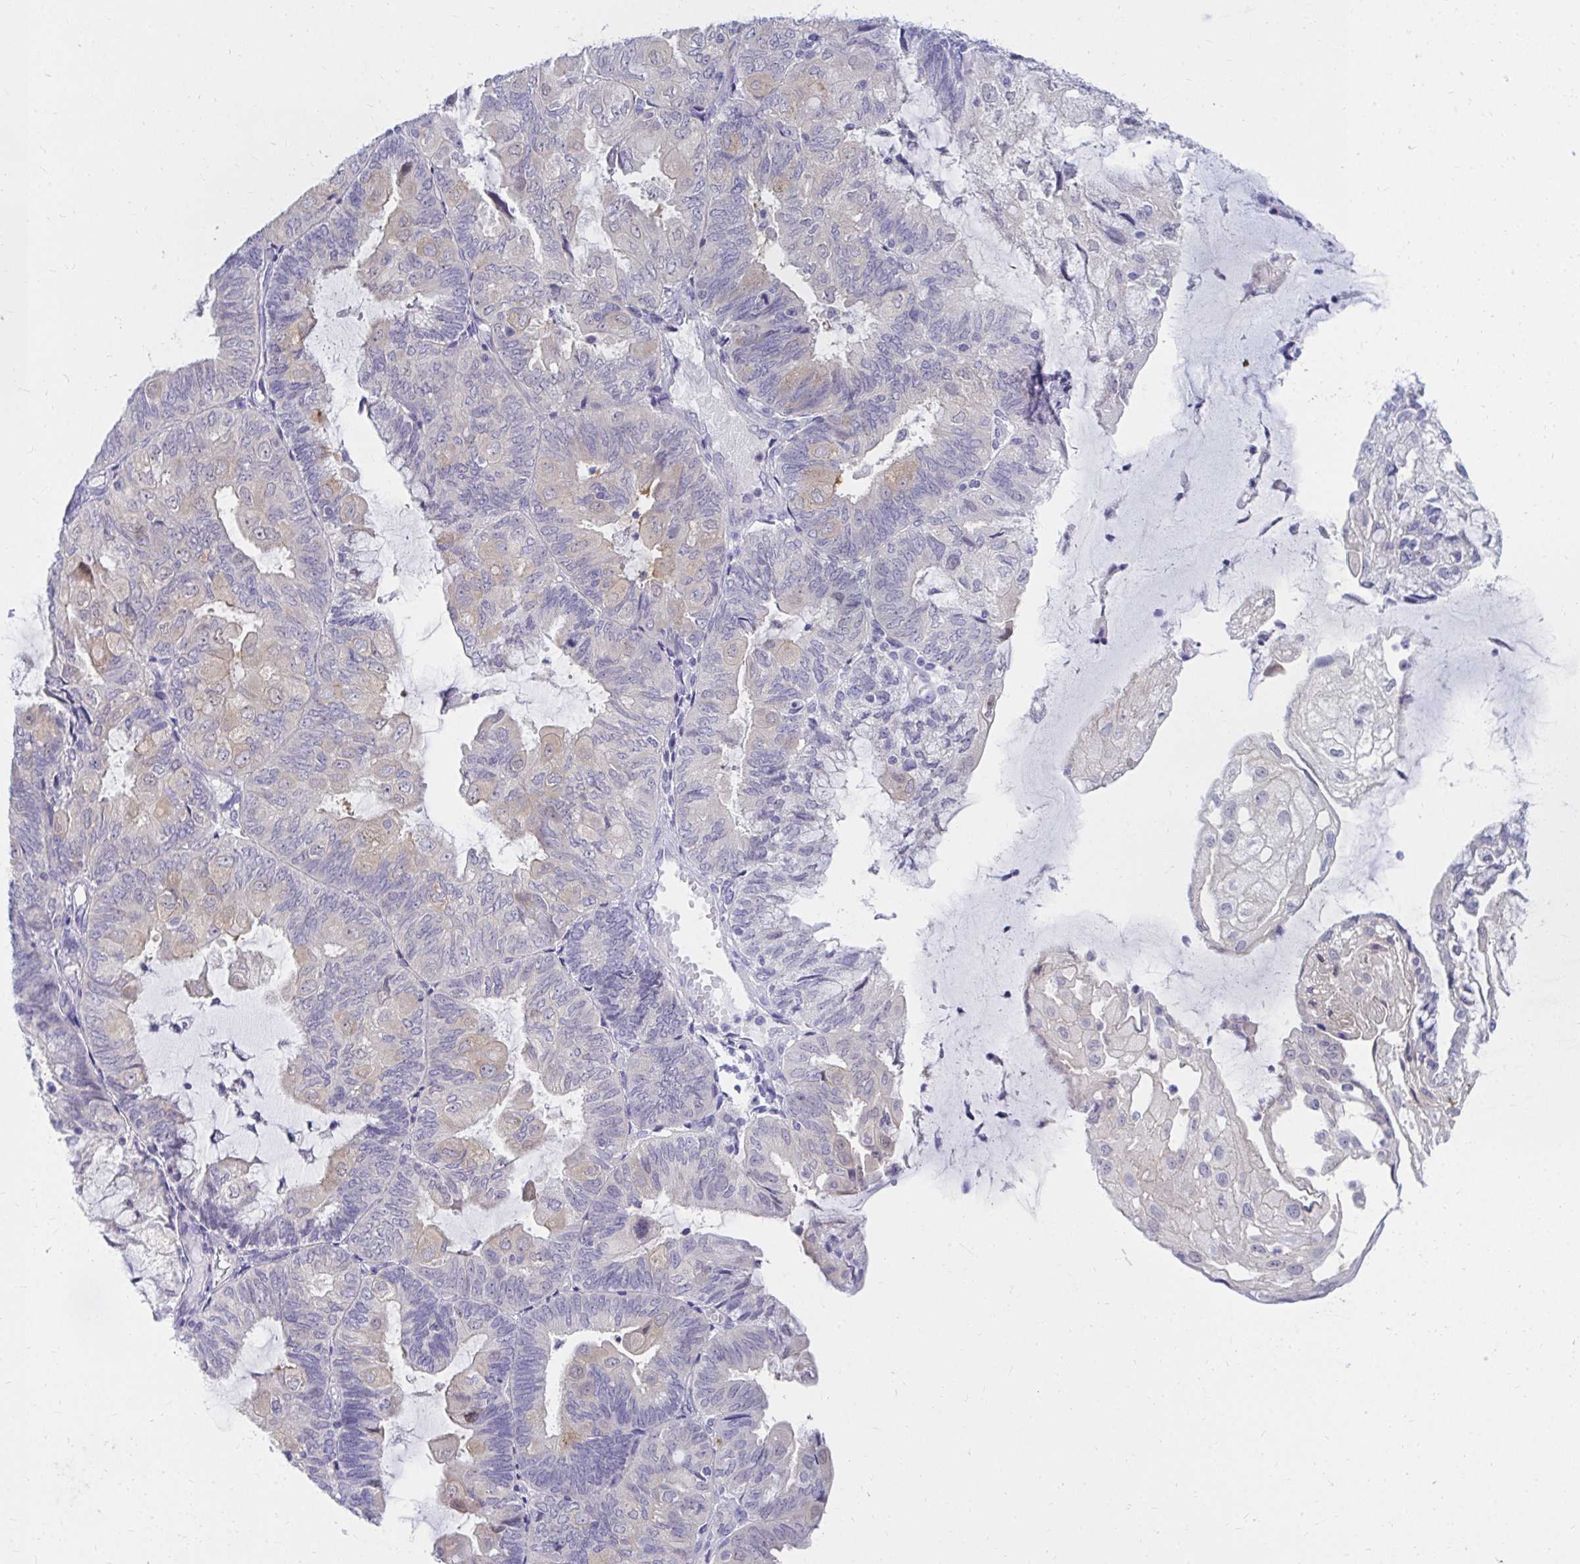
{"staining": {"intensity": "weak", "quantity": "25%-75%", "location": "cytoplasmic/membranous"}, "tissue": "endometrial cancer", "cell_type": "Tumor cells", "image_type": "cancer", "snomed": [{"axis": "morphology", "description": "Adenocarcinoma, NOS"}, {"axis": "topography", "description": "Endometrium"}], "caption": "Weak cytoplasmic/membranous positivity is appreciated in approximately 25%-75% of tumor cells in adenocarcinoma (endometrial).", "gene": "C19orf81", "patient": {"sex": "female", "age": 81}}